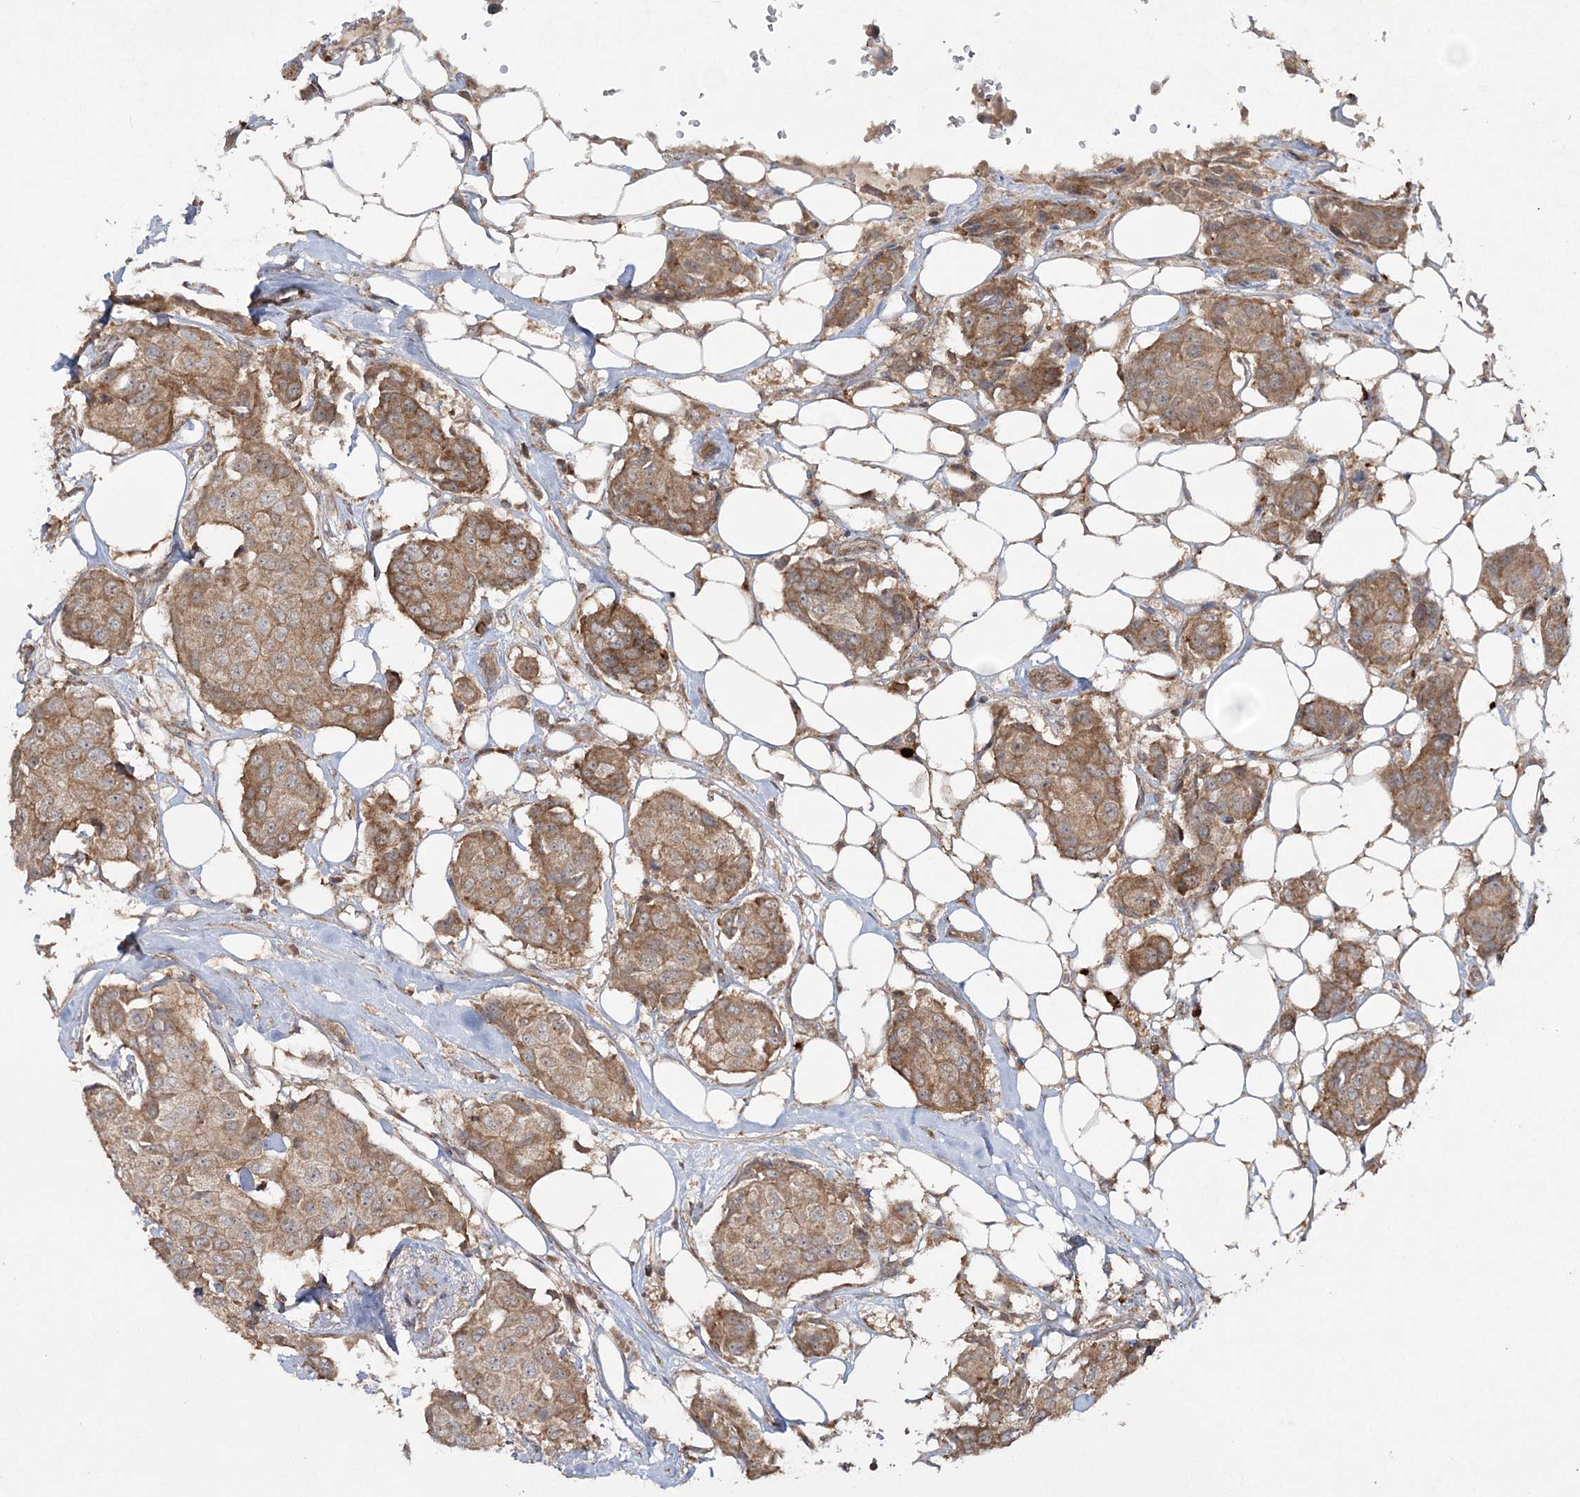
{"staining": {"intensity": "moderate", "quantity": ">75%", "location": "cytoplasmic/membranous"}, "tissue": "breast cancer", "cell_type": "Tumor cells", "image_type": "cancer", "snomed": [{"axis": "morphology", "description": "Duct carcinoma"}, {"axis": "topography", "description": "Breast"}], "caption": "This micrograph displays IHC staining of human breast cancer (intraductal carcinoma), with medium moderate cytoplasmic/membranous positivity in about >75% of tumor cells.", "gene": "MOCS2", "patient": {"sex": "female", "age": 80}}